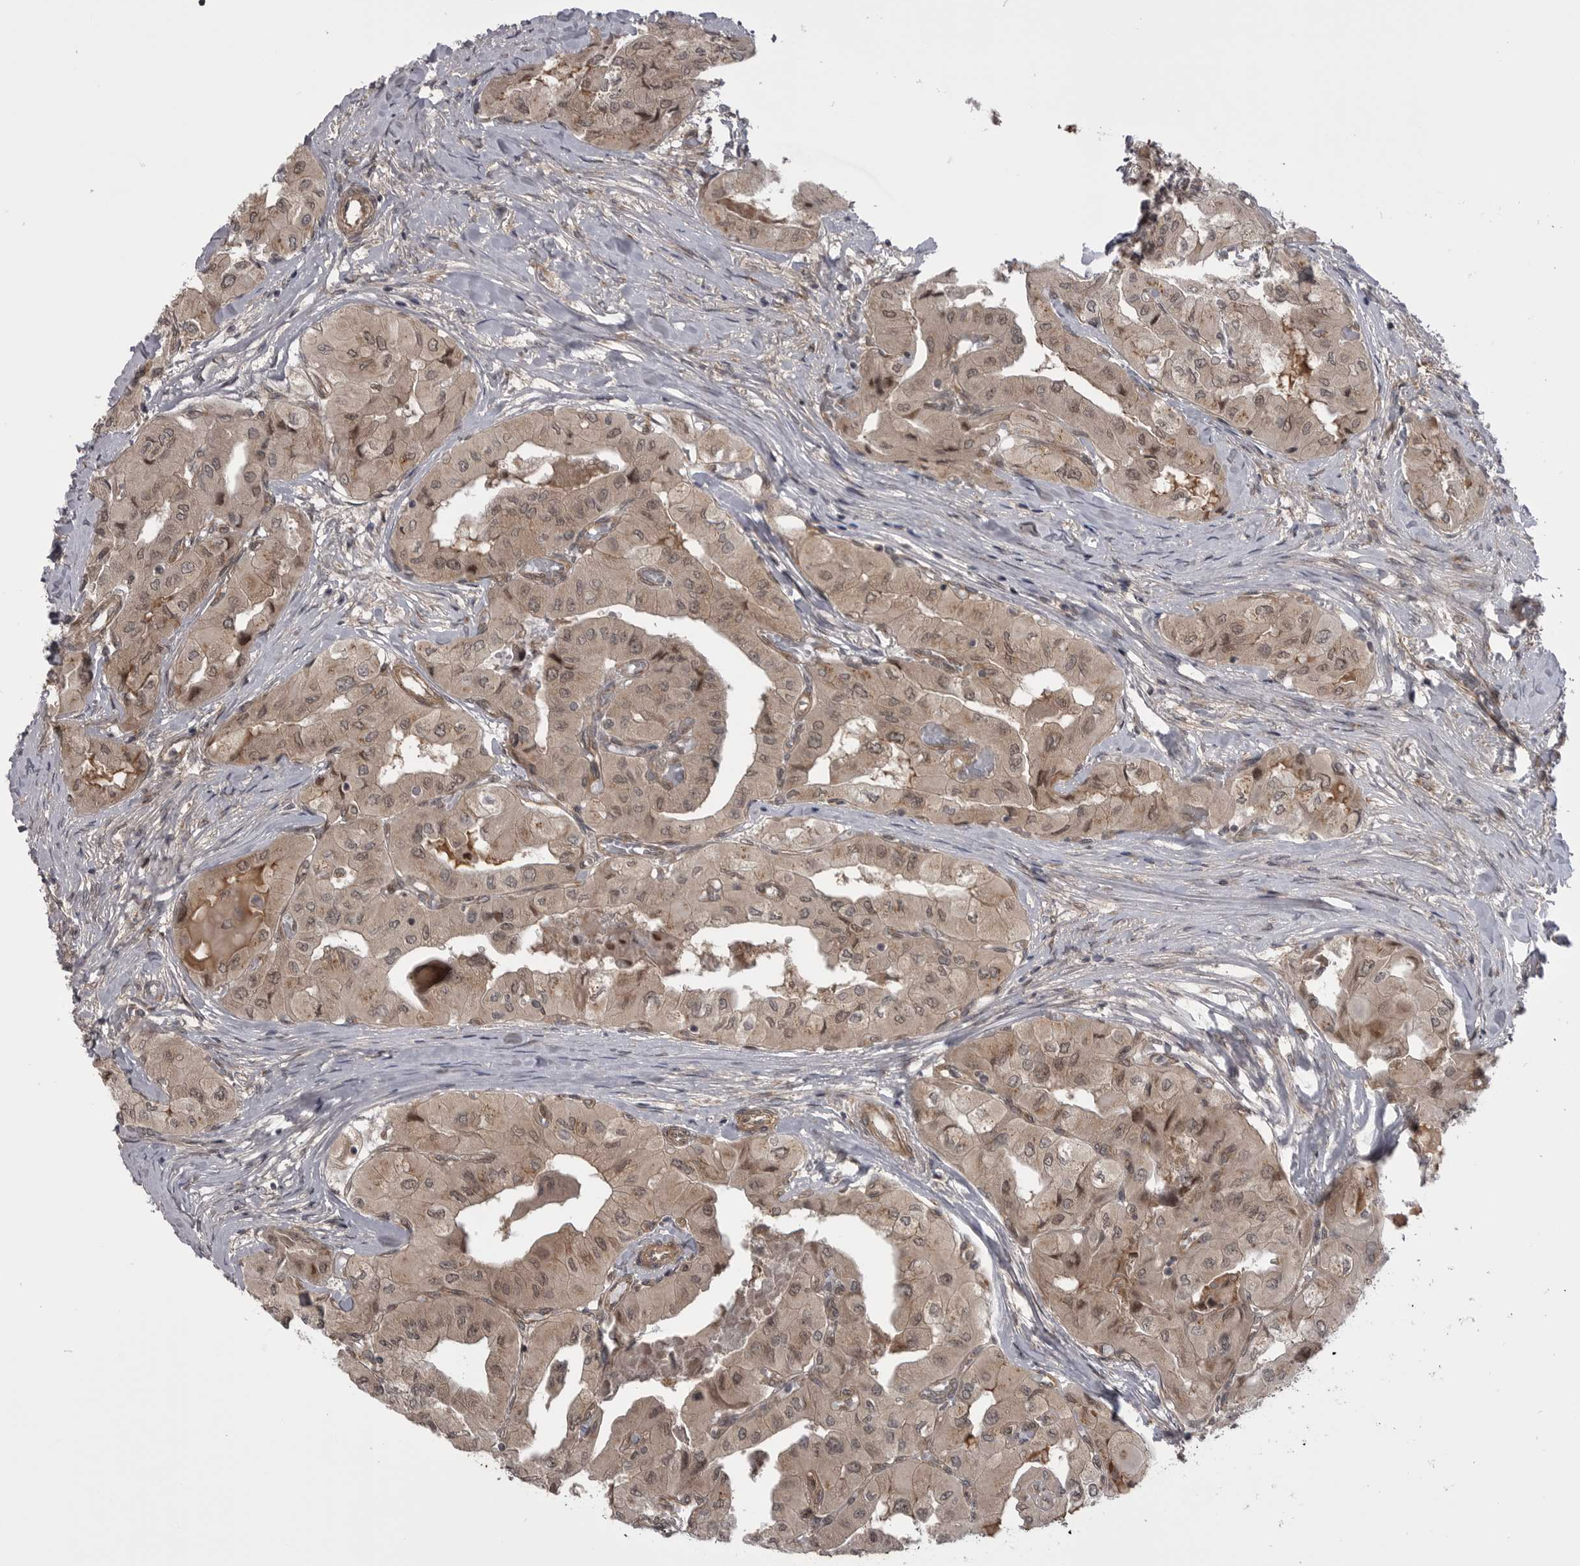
{"staining": {"intensity": "weak", "quantity": ">75%", "location": "nuclear"}, "tissue": "thyroid cancer", "cell_type": "Tumor cells", "image_type": "cancer", "snomed": [{"axis": "morphology", "description": "Papillary adenocarcinoma, NOS"}, {"axis": "topography", "description": "Thyroid gland"}], "caption": "A brown stain labels weak nuclear staining of a protein in human thyroid cancer tumor cells. The staining is performed using DAB (3,3'-diaminobenzidine) brown chromogen to label protein expression. The nuclei are counter-stained blue using hematoxylin.", "gene": "PDCL", "patient": {"sex": "female", "age": 59}}